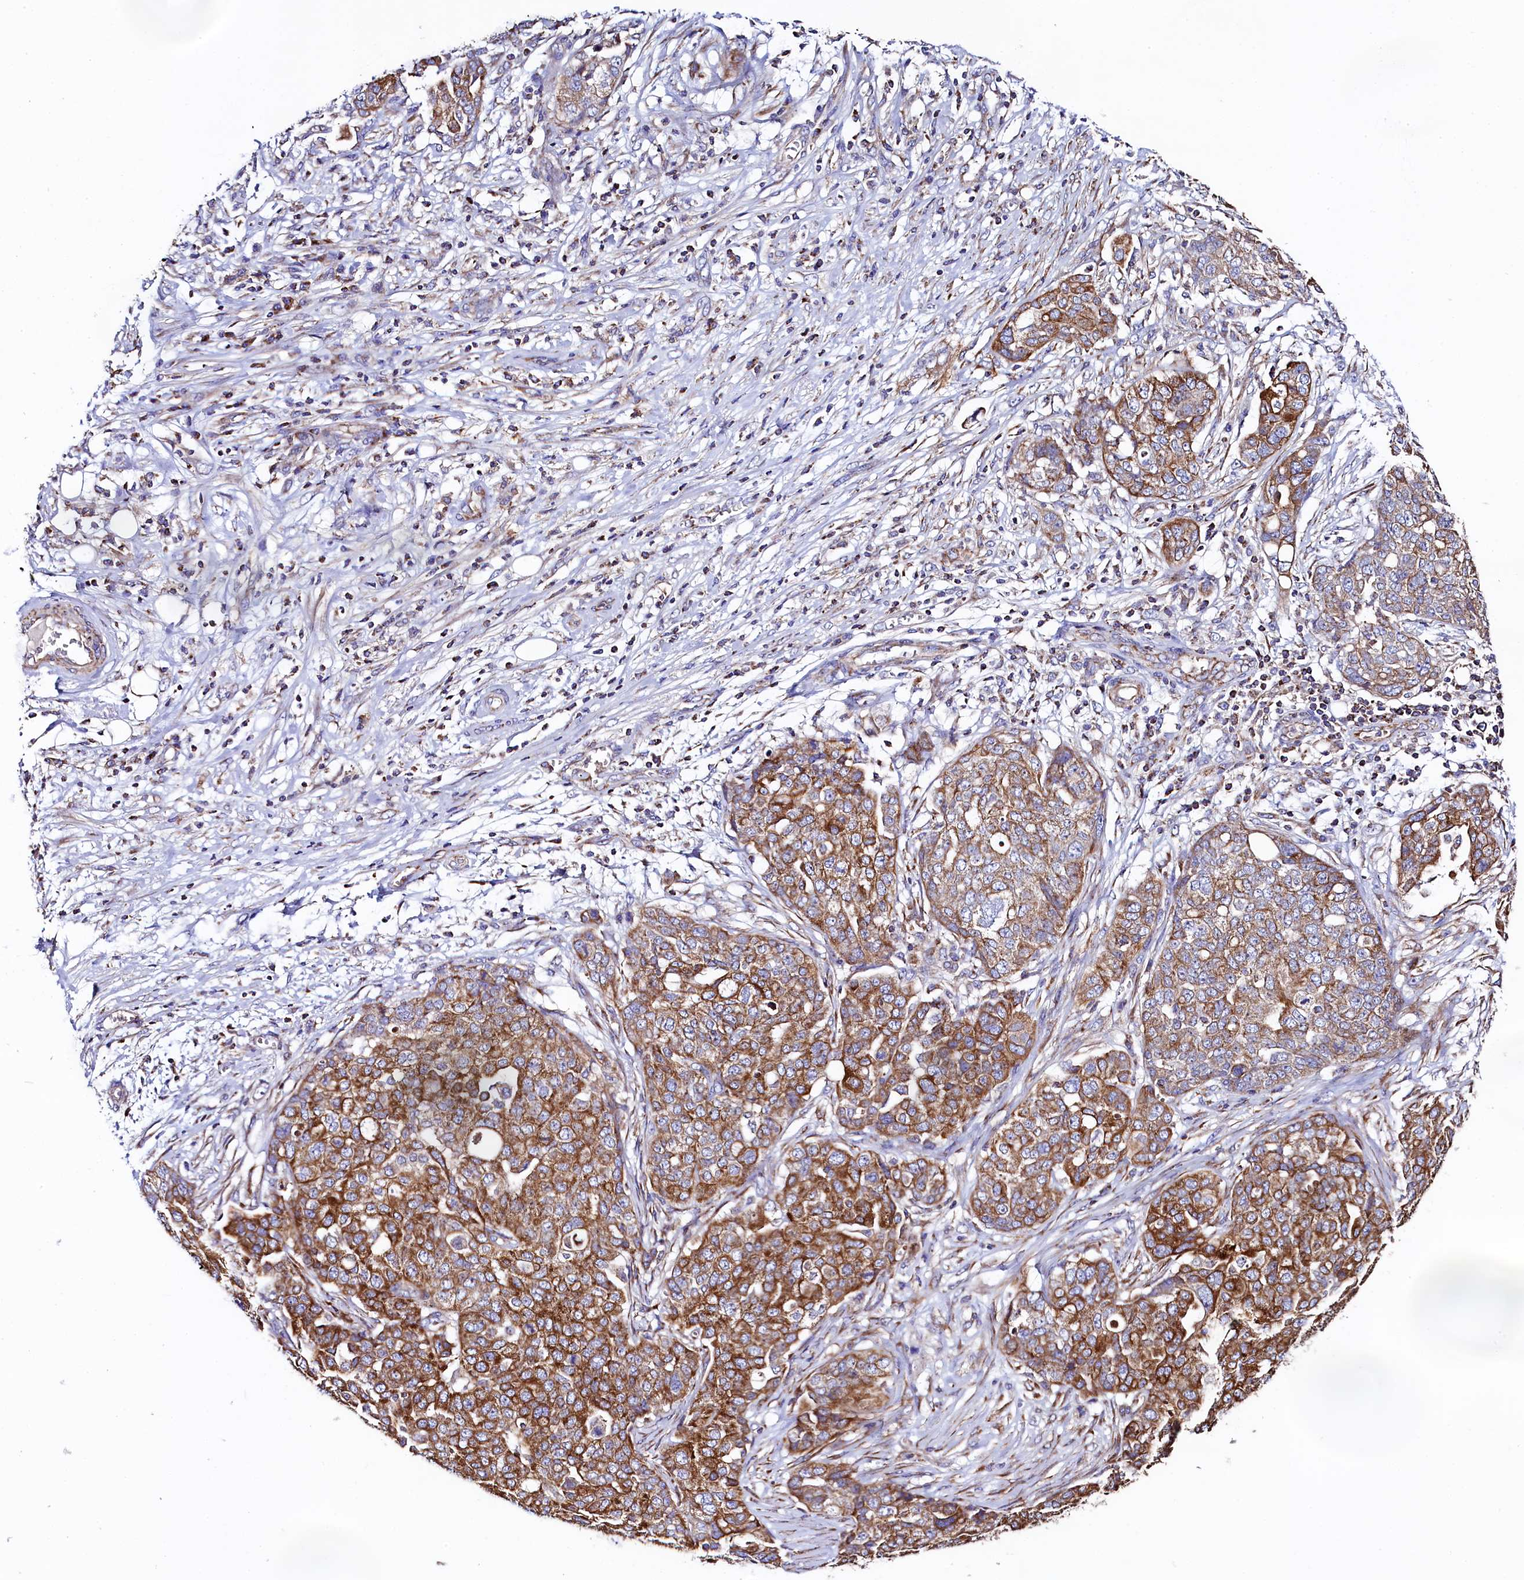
{"staining": {"intensity": "strong", "quantity": ">75%", "location": "cytoplasmic/membranous"}, "tissue": "ovarian cancer", "cell_type": "Tumor cells", "image_type": "cancer", "snomed": [{"axis": "morphology", "description": "Cystadenocarcinoma, serous, NOS"}, {"axis": "topography", "description": "Soft tissue"}, {"axis": "topography", "description": "Ovary"}], "caption": "A micrograph of human ovarian cancer stained for a protein displays strong cytoplasmic/membranous brown staining in tumor cells. Nuclei are stained in blue.", "gene": "CLYBL", "patient": {"sex": "female", "age": 57}}